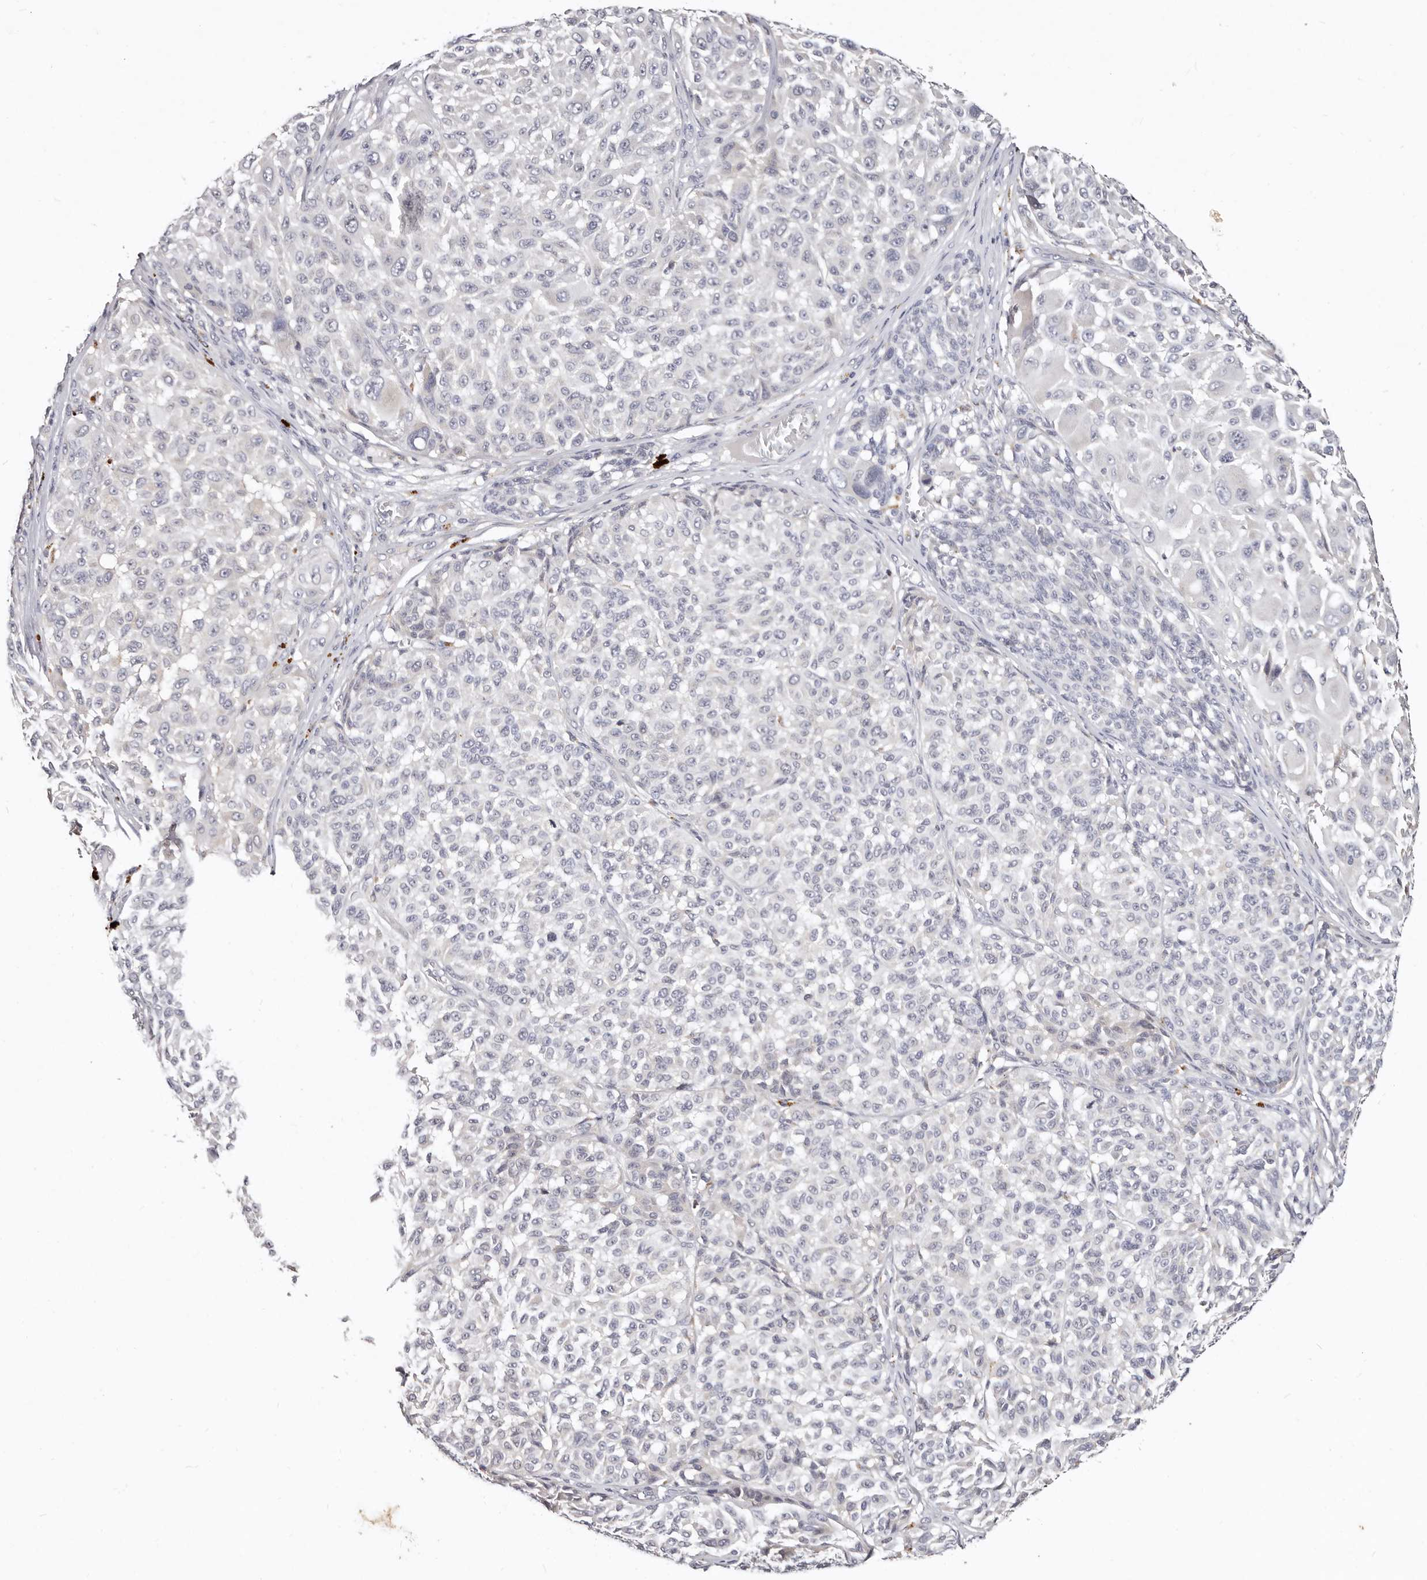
{"staining": {"intensity": "negative", "quantity": "none", "location": "none"}, "tissue": "melanoma", "cell_type": "Tumor cells", "image_type": "cancer", "snomed": [{"axis": "morphology", "description": "Malignant melanoma, NOS"}, {"axis": "topography", "description": "Skin"}], "caption": "A photomicrograph of melanoma stained for a protein reveals no brown staining in tumor cells. The staining is performed using DAB brown chromogen with nuclei counter-stained in using hematoxylin.", "gene": "MRPS33", "patient": {"sex": "male", "age": 83}}